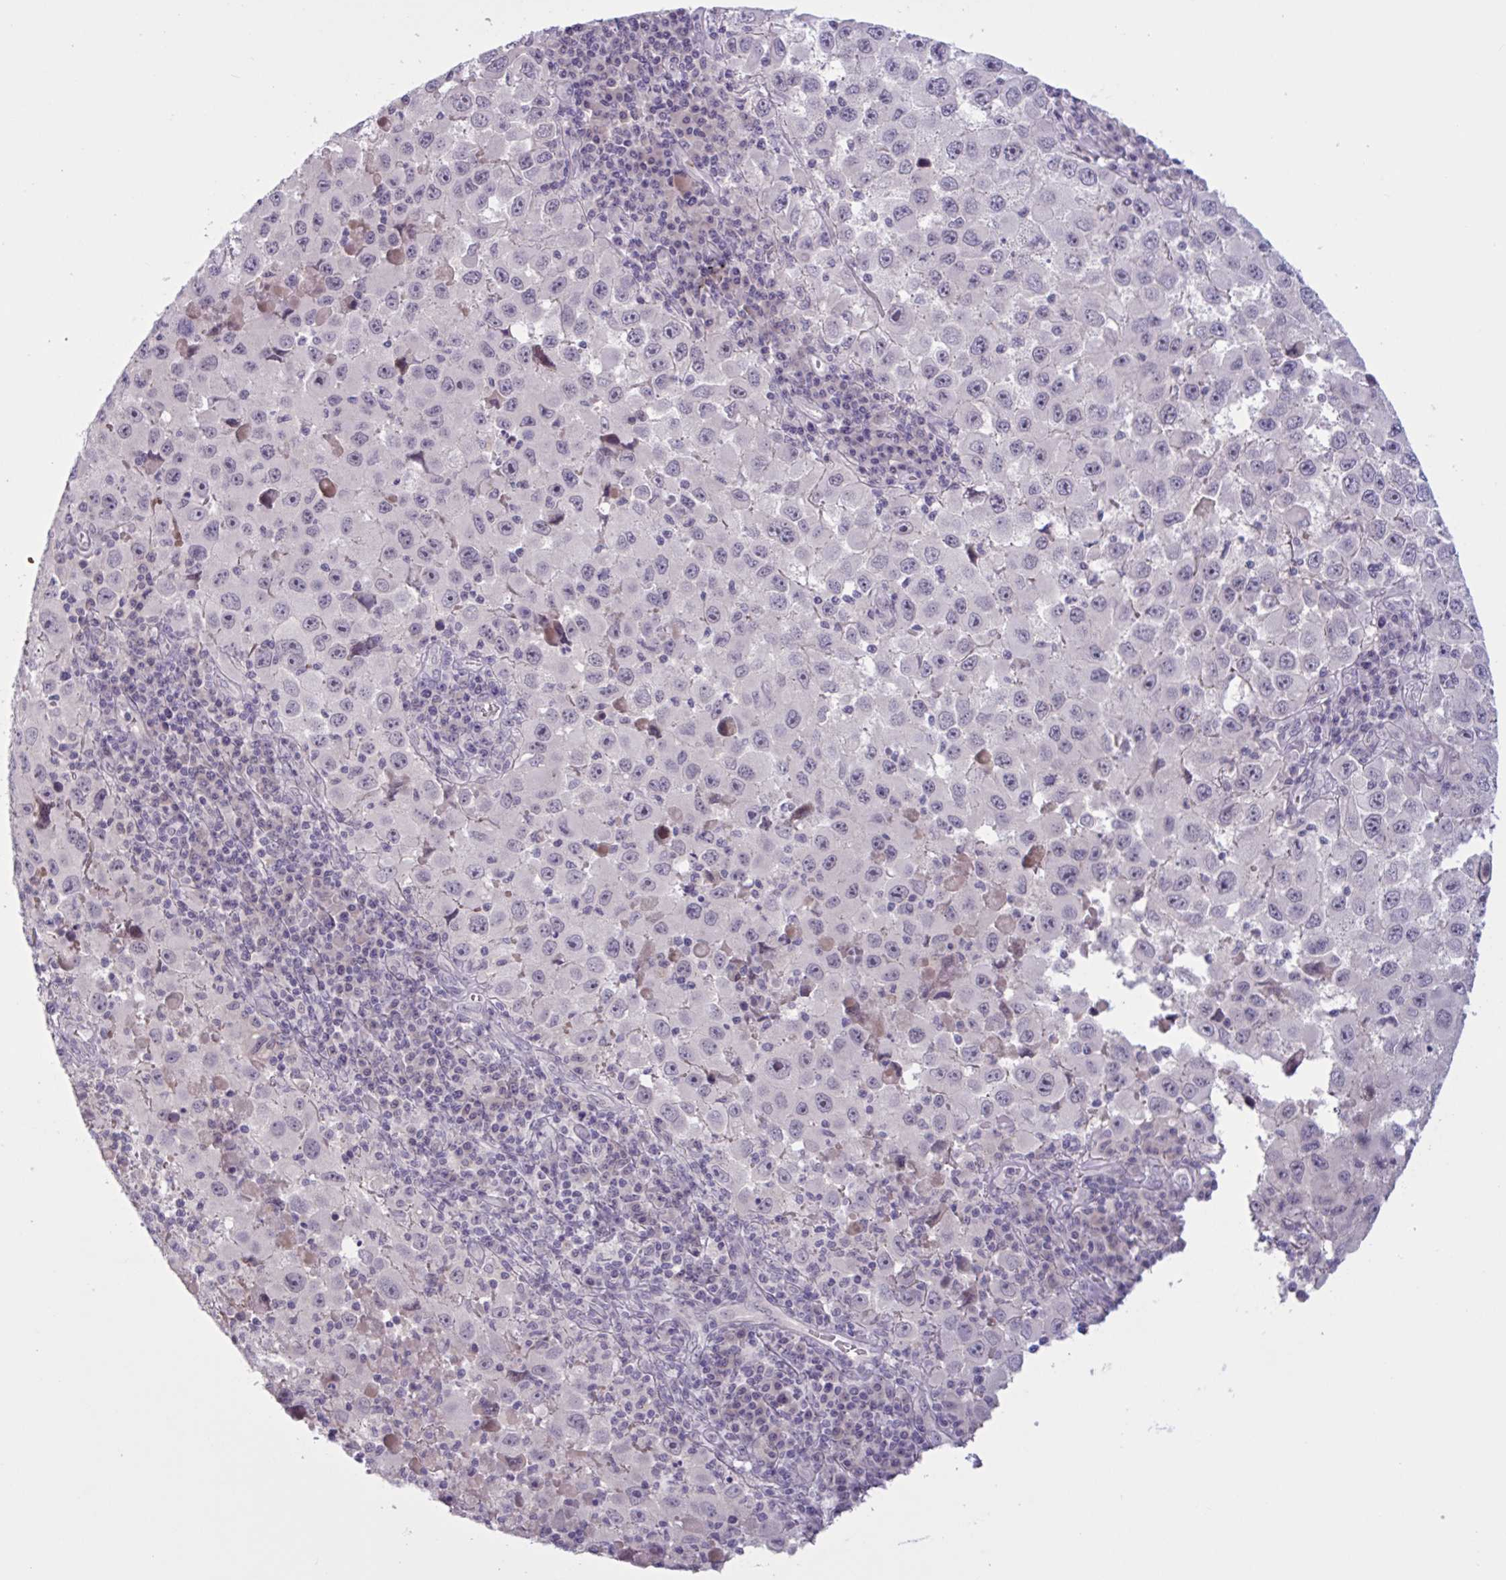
{"staining": {"intensity": "negative", "quantity": "none", "location": "none"}, "tissue": "melanoma", "cell_type": "Tumor cells", "image_type": "cancer", "snomed": [{"axis": "morphology", "description": "Malignant melanoma, Metastatic site"}, {"axis": "topography", "description": "Lymph node"}], "caption": "This histopathology image is of melanoma stained with immunohistochemistry to label a protein in brown with the nuclei are counter-stained blue. There is no positivity in tumor cells.", "gene": "RFPL4B", "patient": {"sex": "female", "age": 67}}